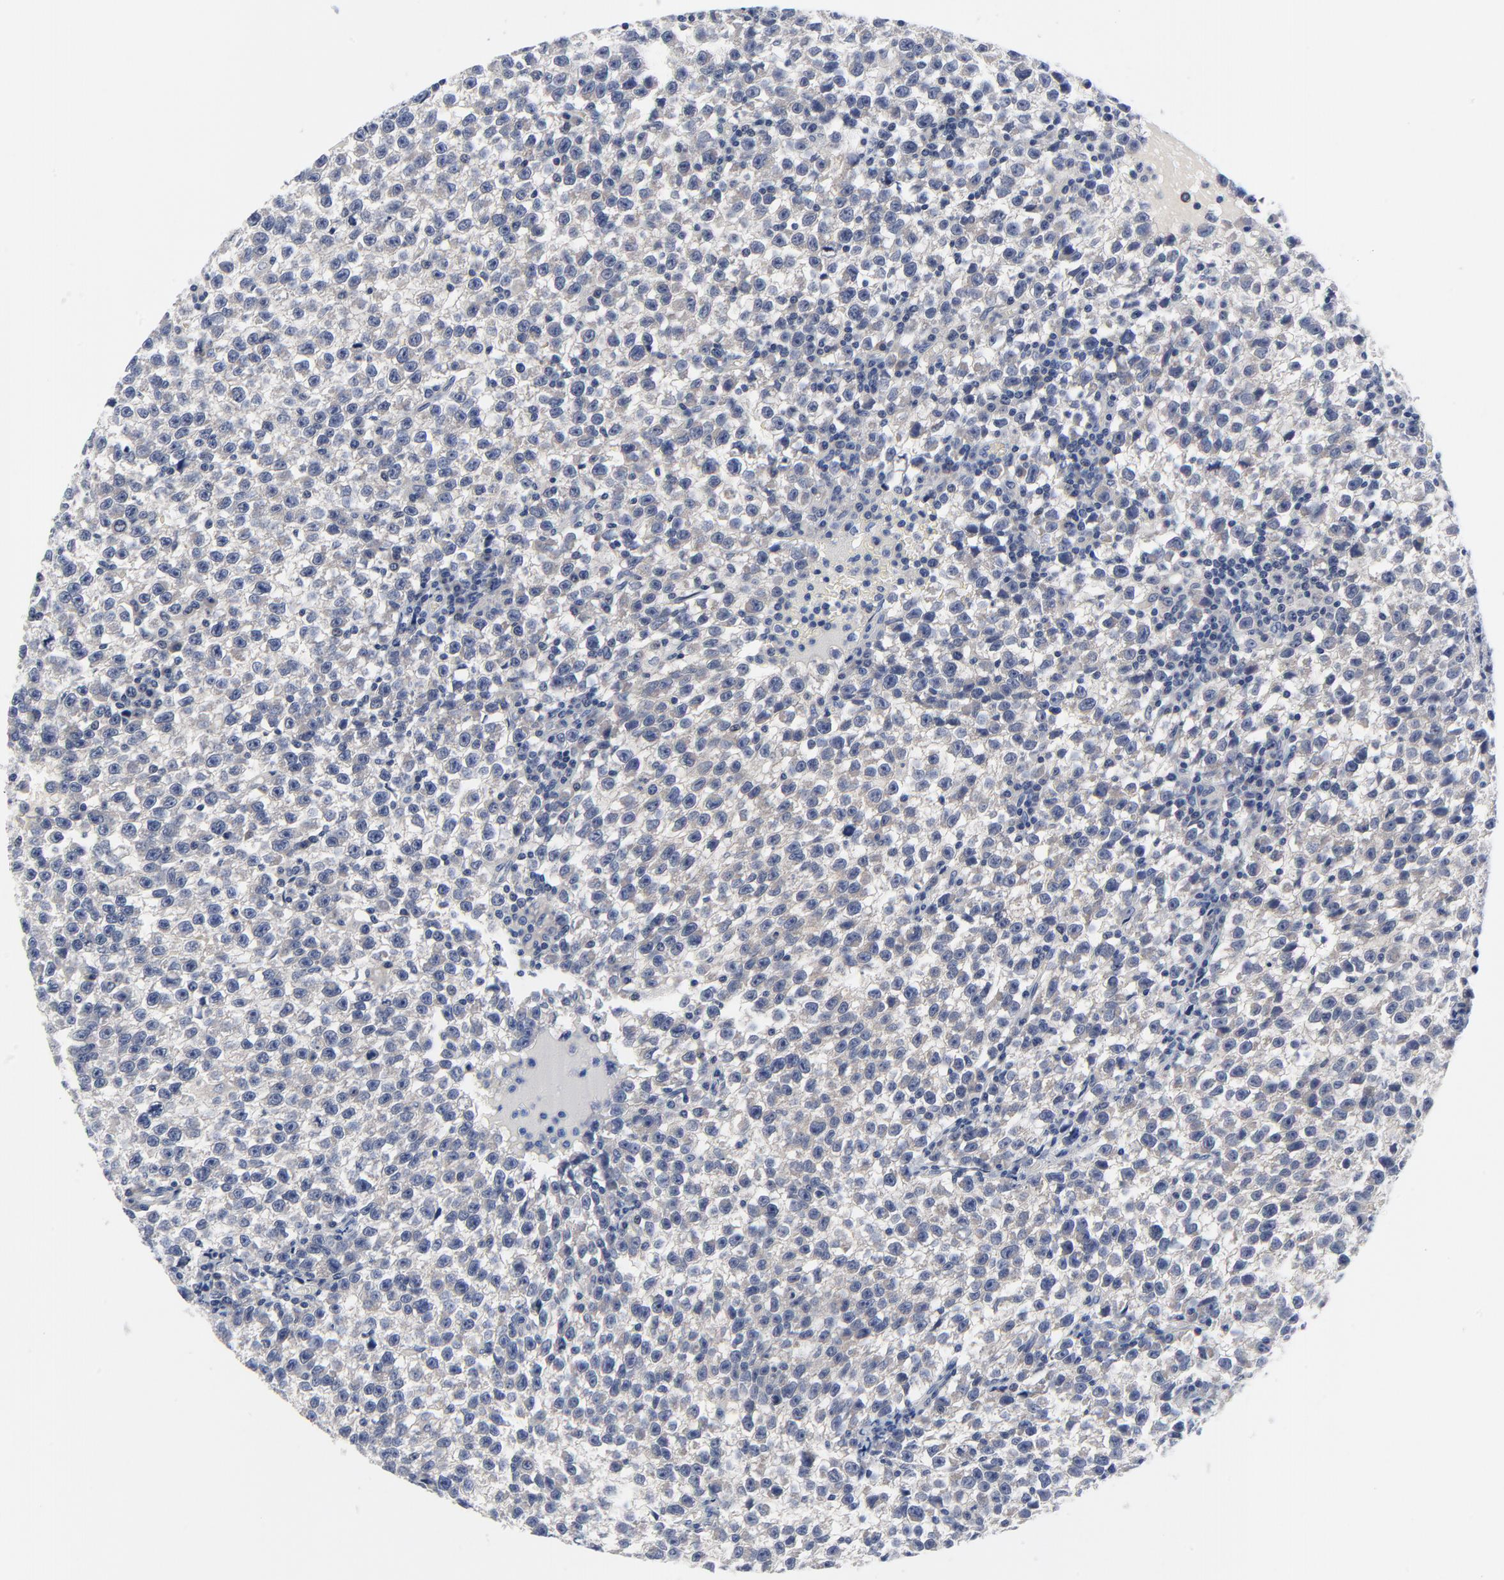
{"staining": {"intensity": "negative", "quantity": "none", "location": "none"}, "tissue": "testis cancer", "cell_type": "Tumor cells", "image_type": "cancer", "snomed": [{"axis": "morphology", "description": "Seminoma, NOS"}, {"axis": "topography", "description": "Testis"}], "caption": "High power microscopy image of an IHC histopathology image of testis cancer (seminoma), revealing no significant positivity in tumor cells.", "gene": "FBXL5", "patient": {"sex": "male", "age": 35}}